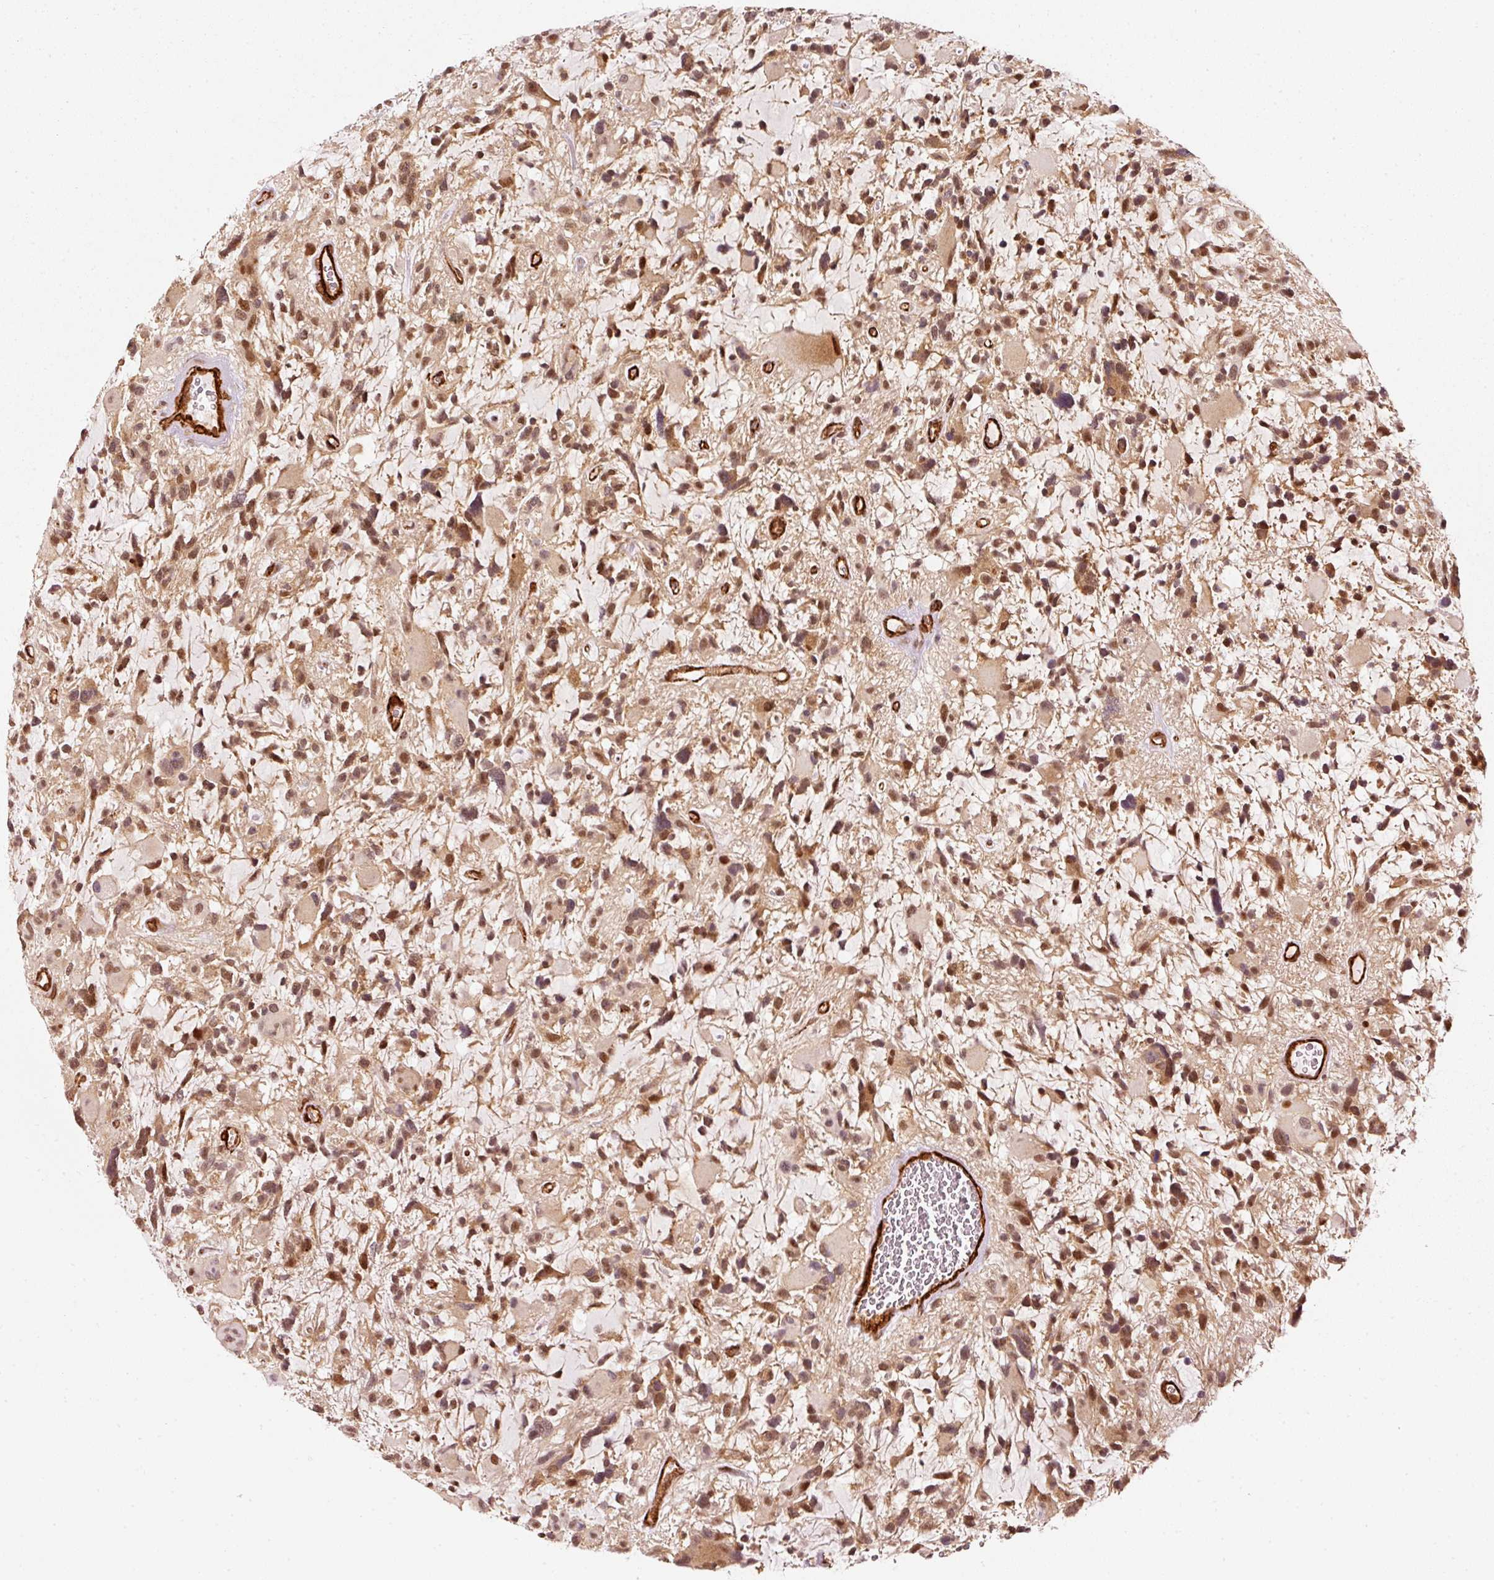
{"staining": {"intensity": "moderate", "quantity": ">75%", "location": "cytoplasmic/membranous,nuclear"}, "tissue": "glioma", "cell_type": "Tumor cells", "image_type": "cancer", "snomed": [{"axis": "morphology", "description": "Glioma, malignant, High grade"}, {"axis": "topography", "description": "Brain"}], "caption": "Glioma stained with a brown dye demonstrates moderate cytoplasmic/membranous and nuclear positive positivity in about >75% of tumor cells.", "gene": "PSMD1", "patient": {"sex": "female", "age": 11}}